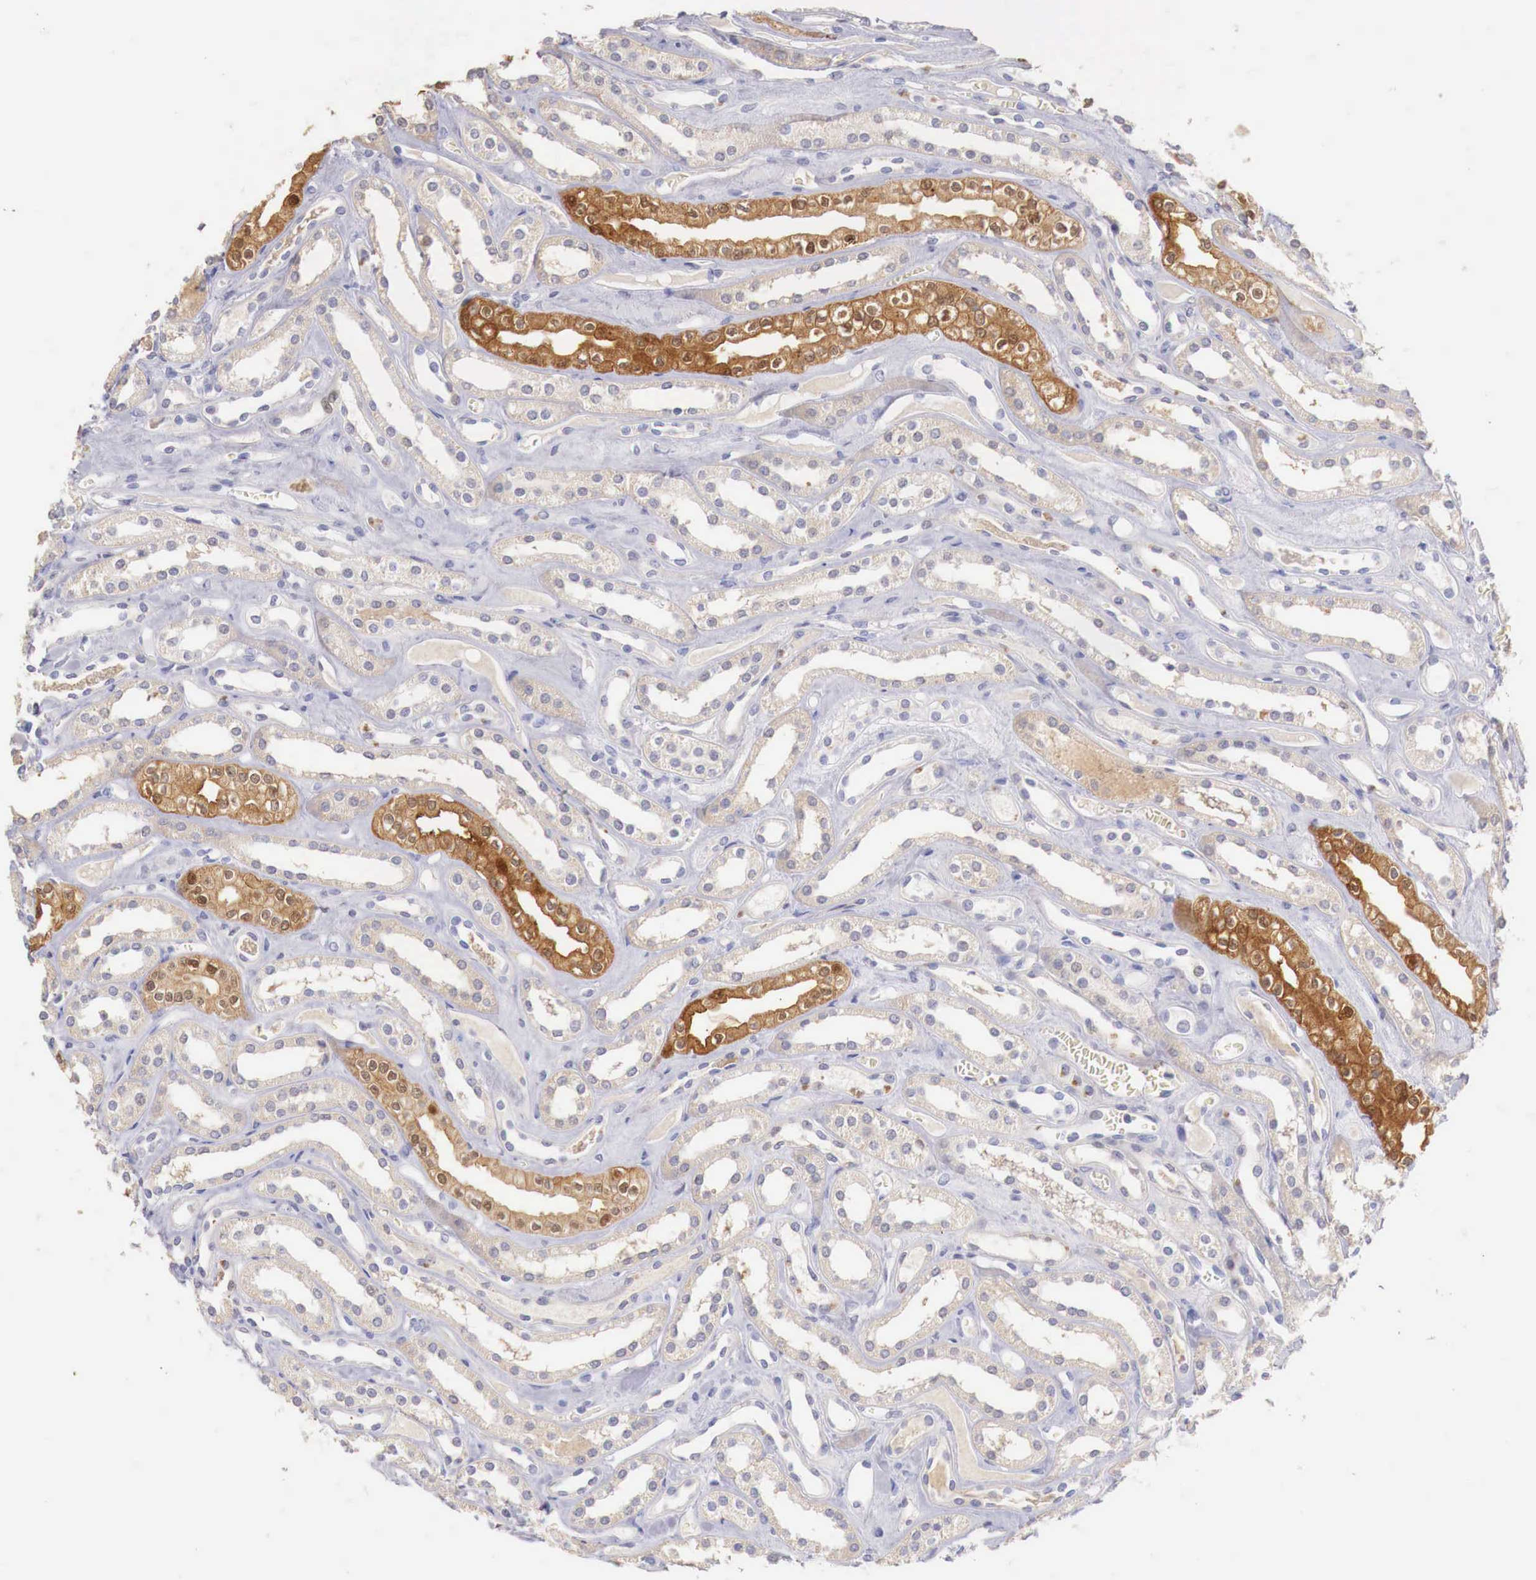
{"staining": {"intensity": "negative", "quantity": "none", "location": "none"}, "tissue": "kidney", "cell_type": "Cells in glomeruli", "image_type": "normal", "snomed": [{"axis": "morphology", "description": "Normal tissue, NOS"}, {"axis": "topography", "description": "Kidney"}], "caption": "Immunohistochemistry image of normal kidney: human kidney stained with DAB (3,3'-diaminobenzidine) exhibits no significant protein positivity in cells in glomeruli.", "gene": "ITIH6", "patient": {"sex": "female", "age": 52}}